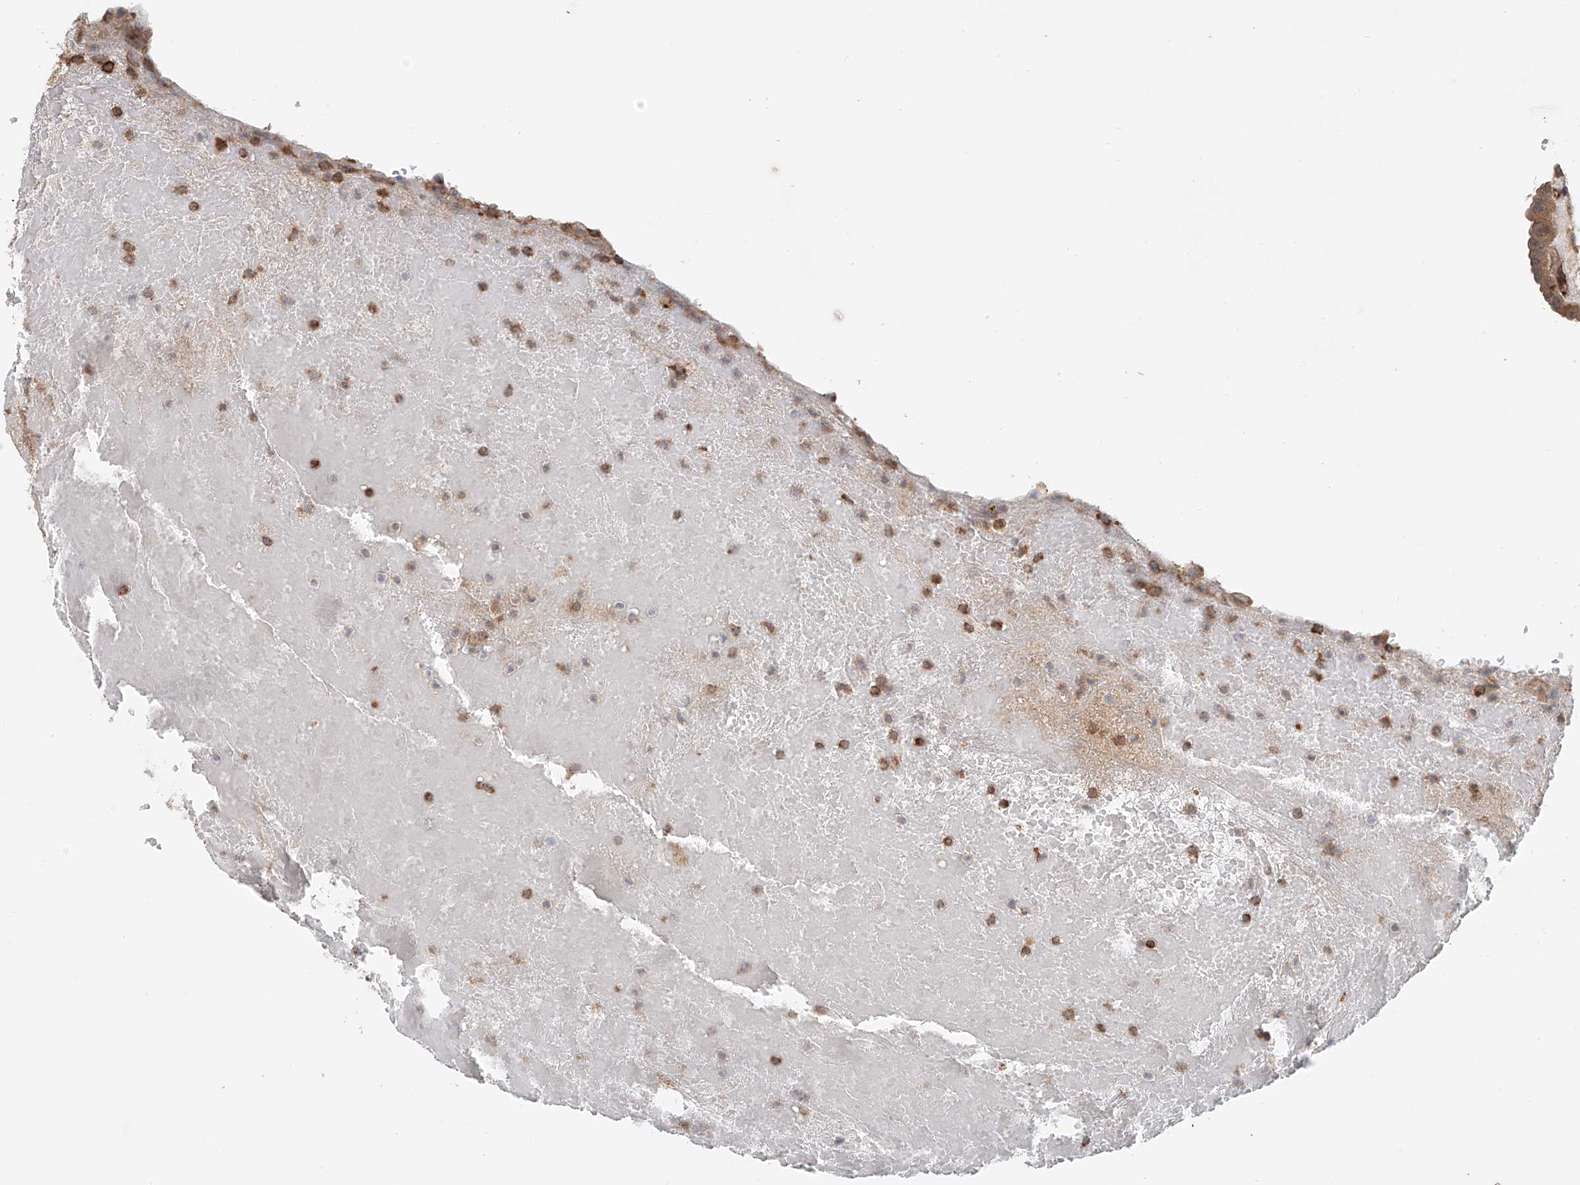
{"staining": {"intensity": "moderate", "quantity": ">75%", "location": "cytoplasmic/membranous"}, "tissue": "thyroid cancer", "cell_type": "Tumor cells", "image_type": "cancer", "snomed": [{"axis": "morphology", "description": "Papillary adenocarcinoma, NOS"}, {"axis": "topography", "description": "Thyroid gland"}], "caption": "Brown immunohistochemical staining in human thyroid cancer (papillary adenocarcinoma) demonstrates moderate cytoplasmic/membranous expression in approximately >75% of tumor cells. The protein is shown in brown color, while the nuclei are stained blue.", "gene": "FRYL", "patient": {"sex": "male", "age": 77}}